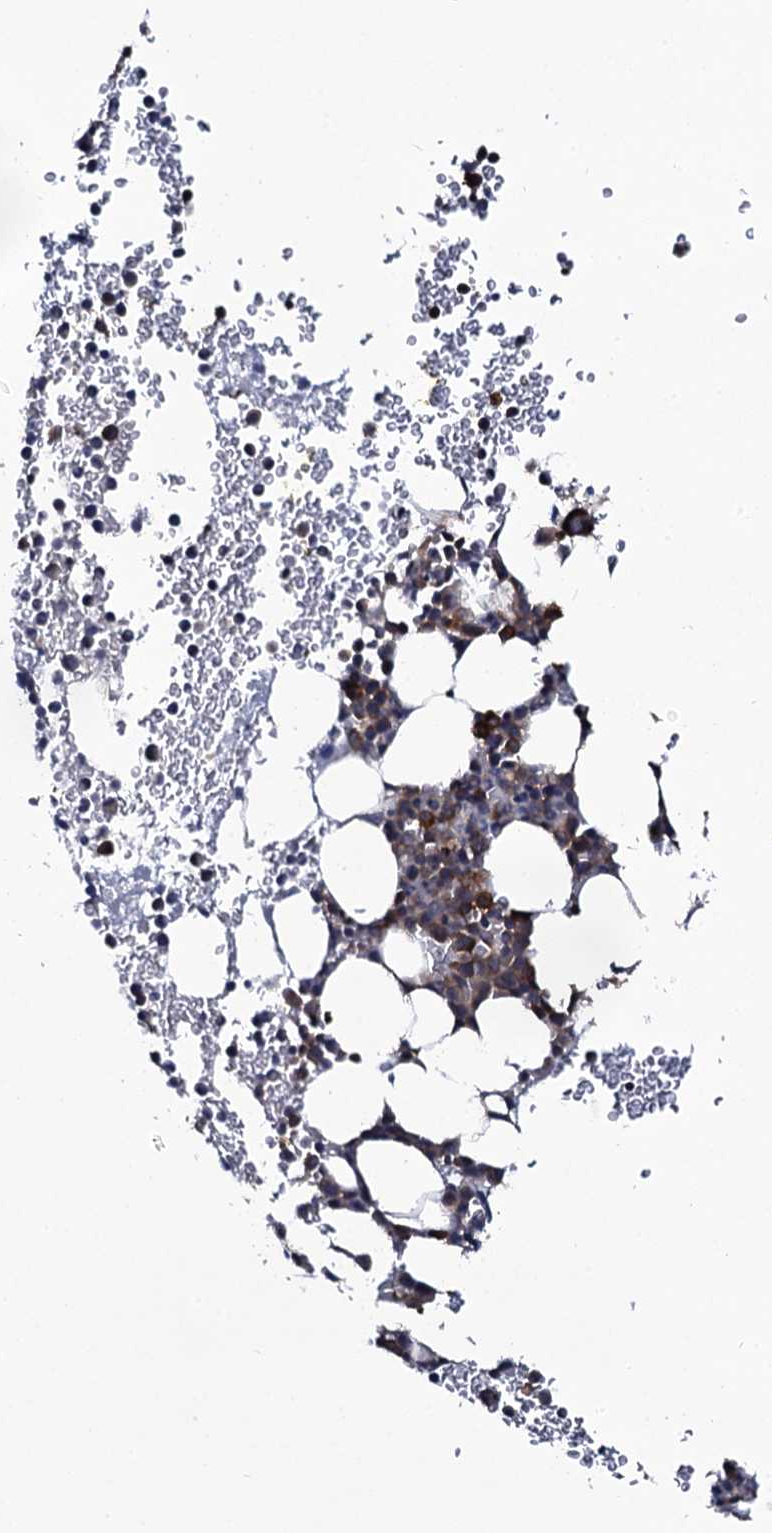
{"staining": {"intensity": "strong", "quantity": "25%-75%", "location": "cytoplasmic/membranous"}, "tissue": "bone marrow", "cell_type": "Hematopoietic cells", "image_type": "normal", "snomed": [{"axis": "morphology", "description": "Normal tissue, NOS"}, {"axis": "topography", "description": "Bone marrow"}], "caption": "This photomicrograph exhibits immunohistochemistry staining of unremarkable bone marrow, with high strong cytoplasmic/membranous positivity in approximately 25%-75% of hematopoietic cells.", "gene": "SPTY2D1", "patient": {"sex": "female", "age": 76}}